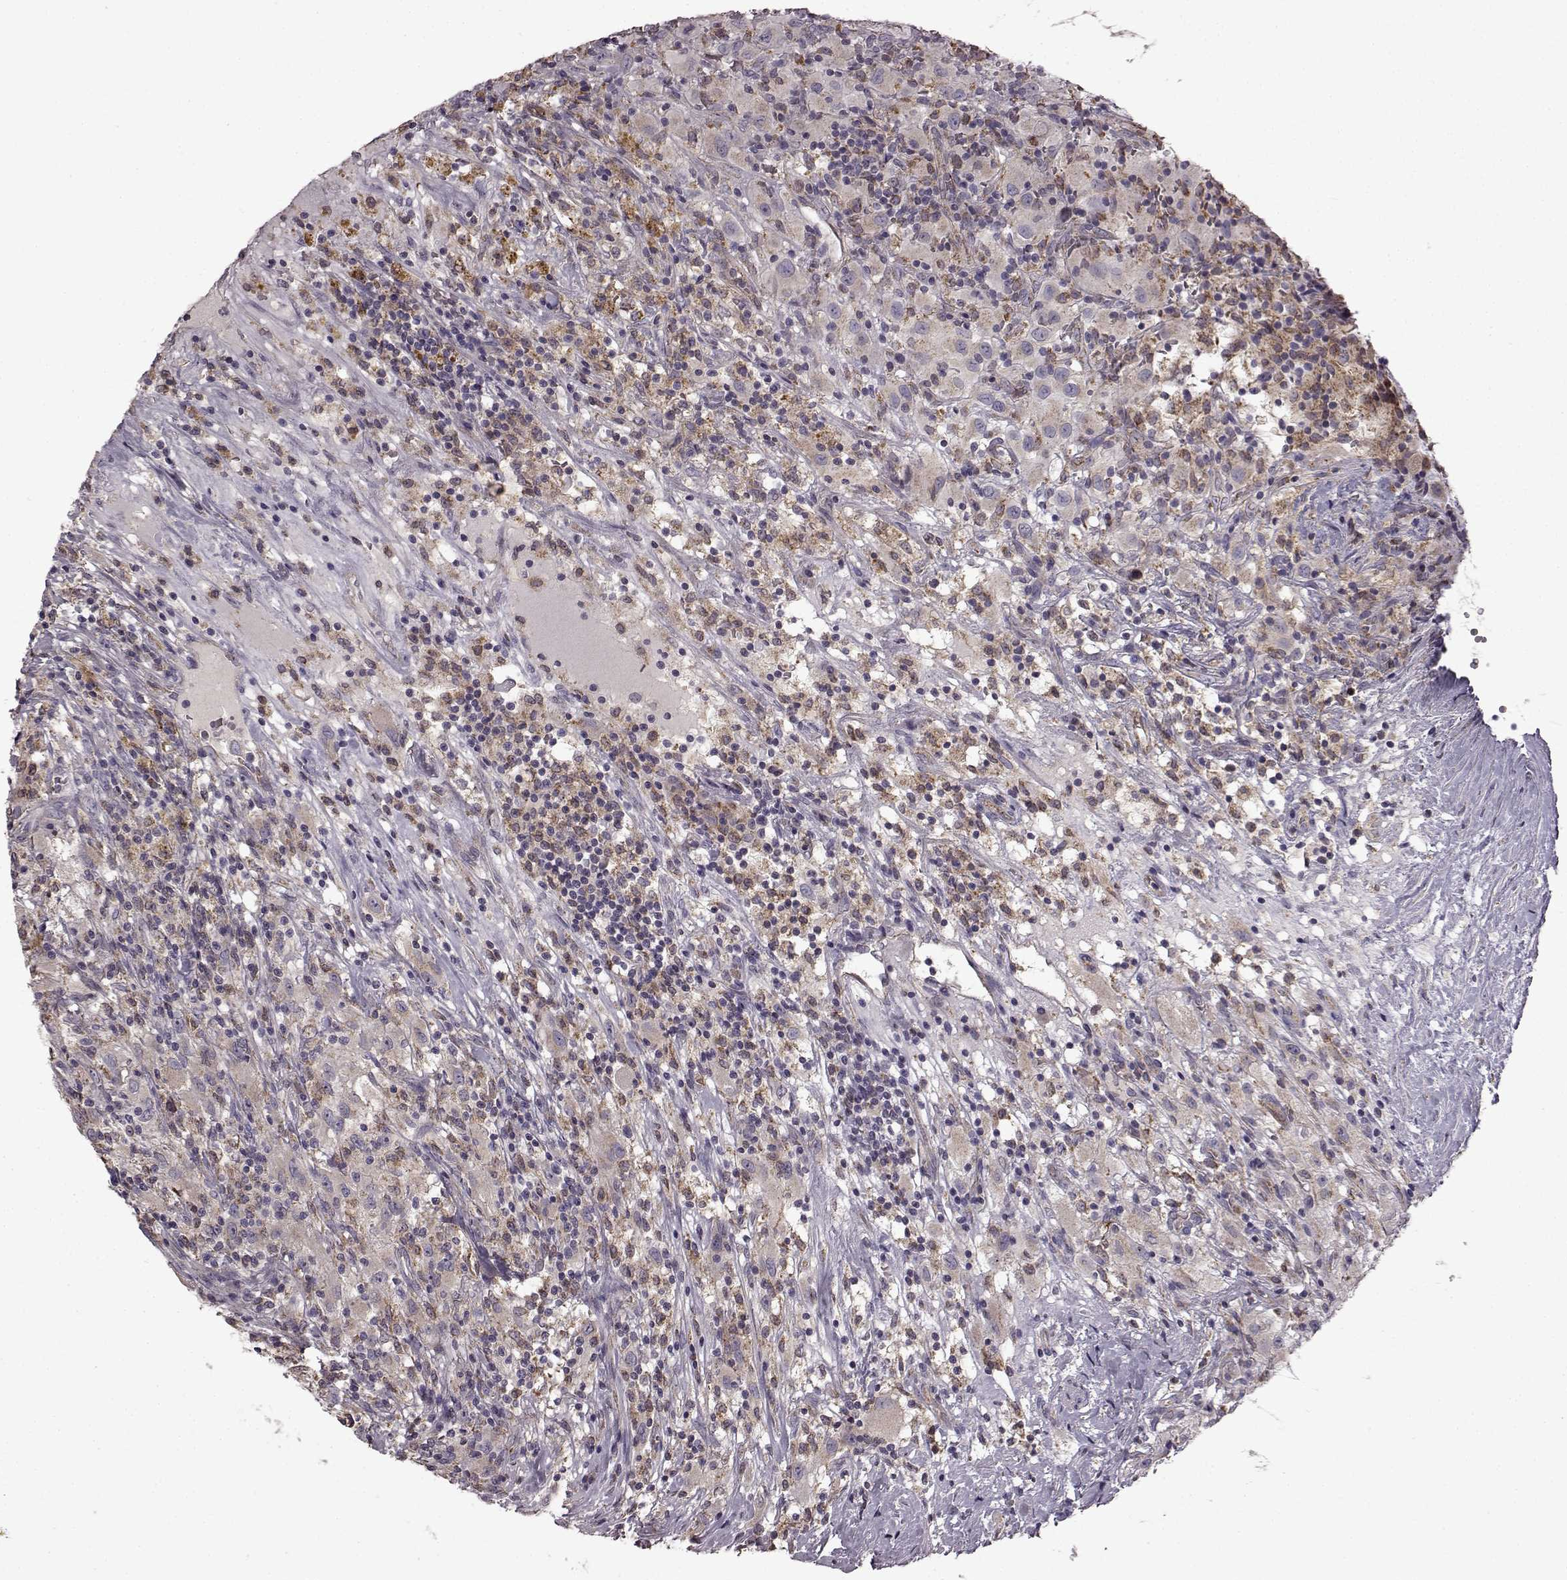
{"staining": {"intensity": "weak", "quantity": "<25%", "location": "cytoplasmic/membranous"}, "tissue": "renal cancer", "cell_type": "Tumor cells", "image_type": "cancer", "snomed": [{"axis": "morphology", "description": "Adenocarcinoma, NOS"}, {"axis": "topography", "description": "Kidney"}], "caption": "High magnification brightfield microscopy of renal adenocarcinoma stained with DAB (brown) and counterstained with hematoxylin (blue): tumor cells show no significant positivity.", "gene": "B3GNT6", "patient": {"sex": "female", "age": 67}}